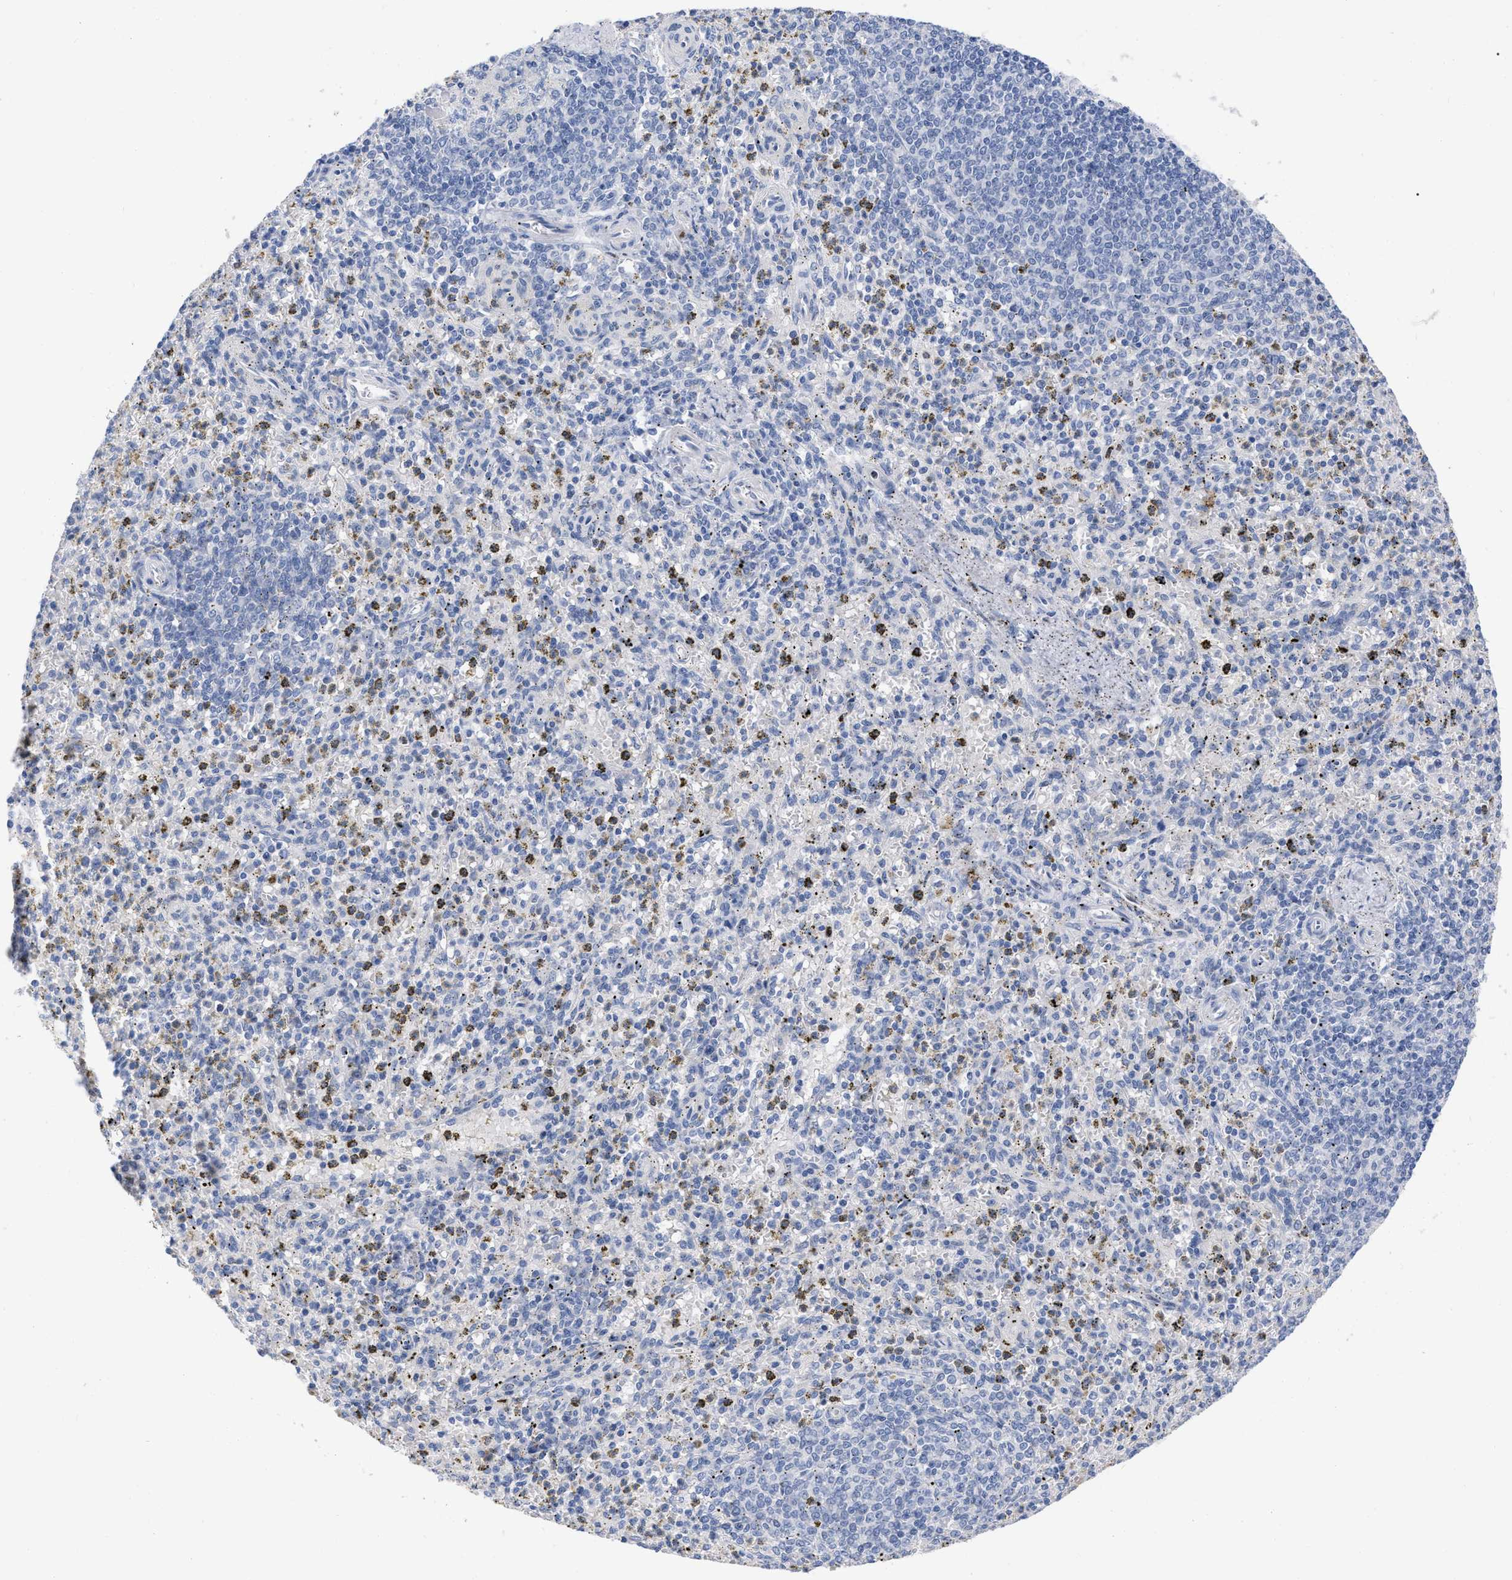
{"staining": {"intensity": "negative", "quantity": "none", "location": "none"}, "tissue": "spleen", "cell_type": "Cells in red pulp", "image_type": "normal", "snomed": [{"axis": "morphology", "description": "Normal tissue, NOS"}, {"axis": "topography", "description": "Spleen"}], "caption": "High power microscopy photomicrograph of an immunohistochemistry histopathology image of benign spleen, revealing no significant staining in cells in red pulp.", "gene": "HAPLN1", "patient": {"sex": "male", "age": 72}}